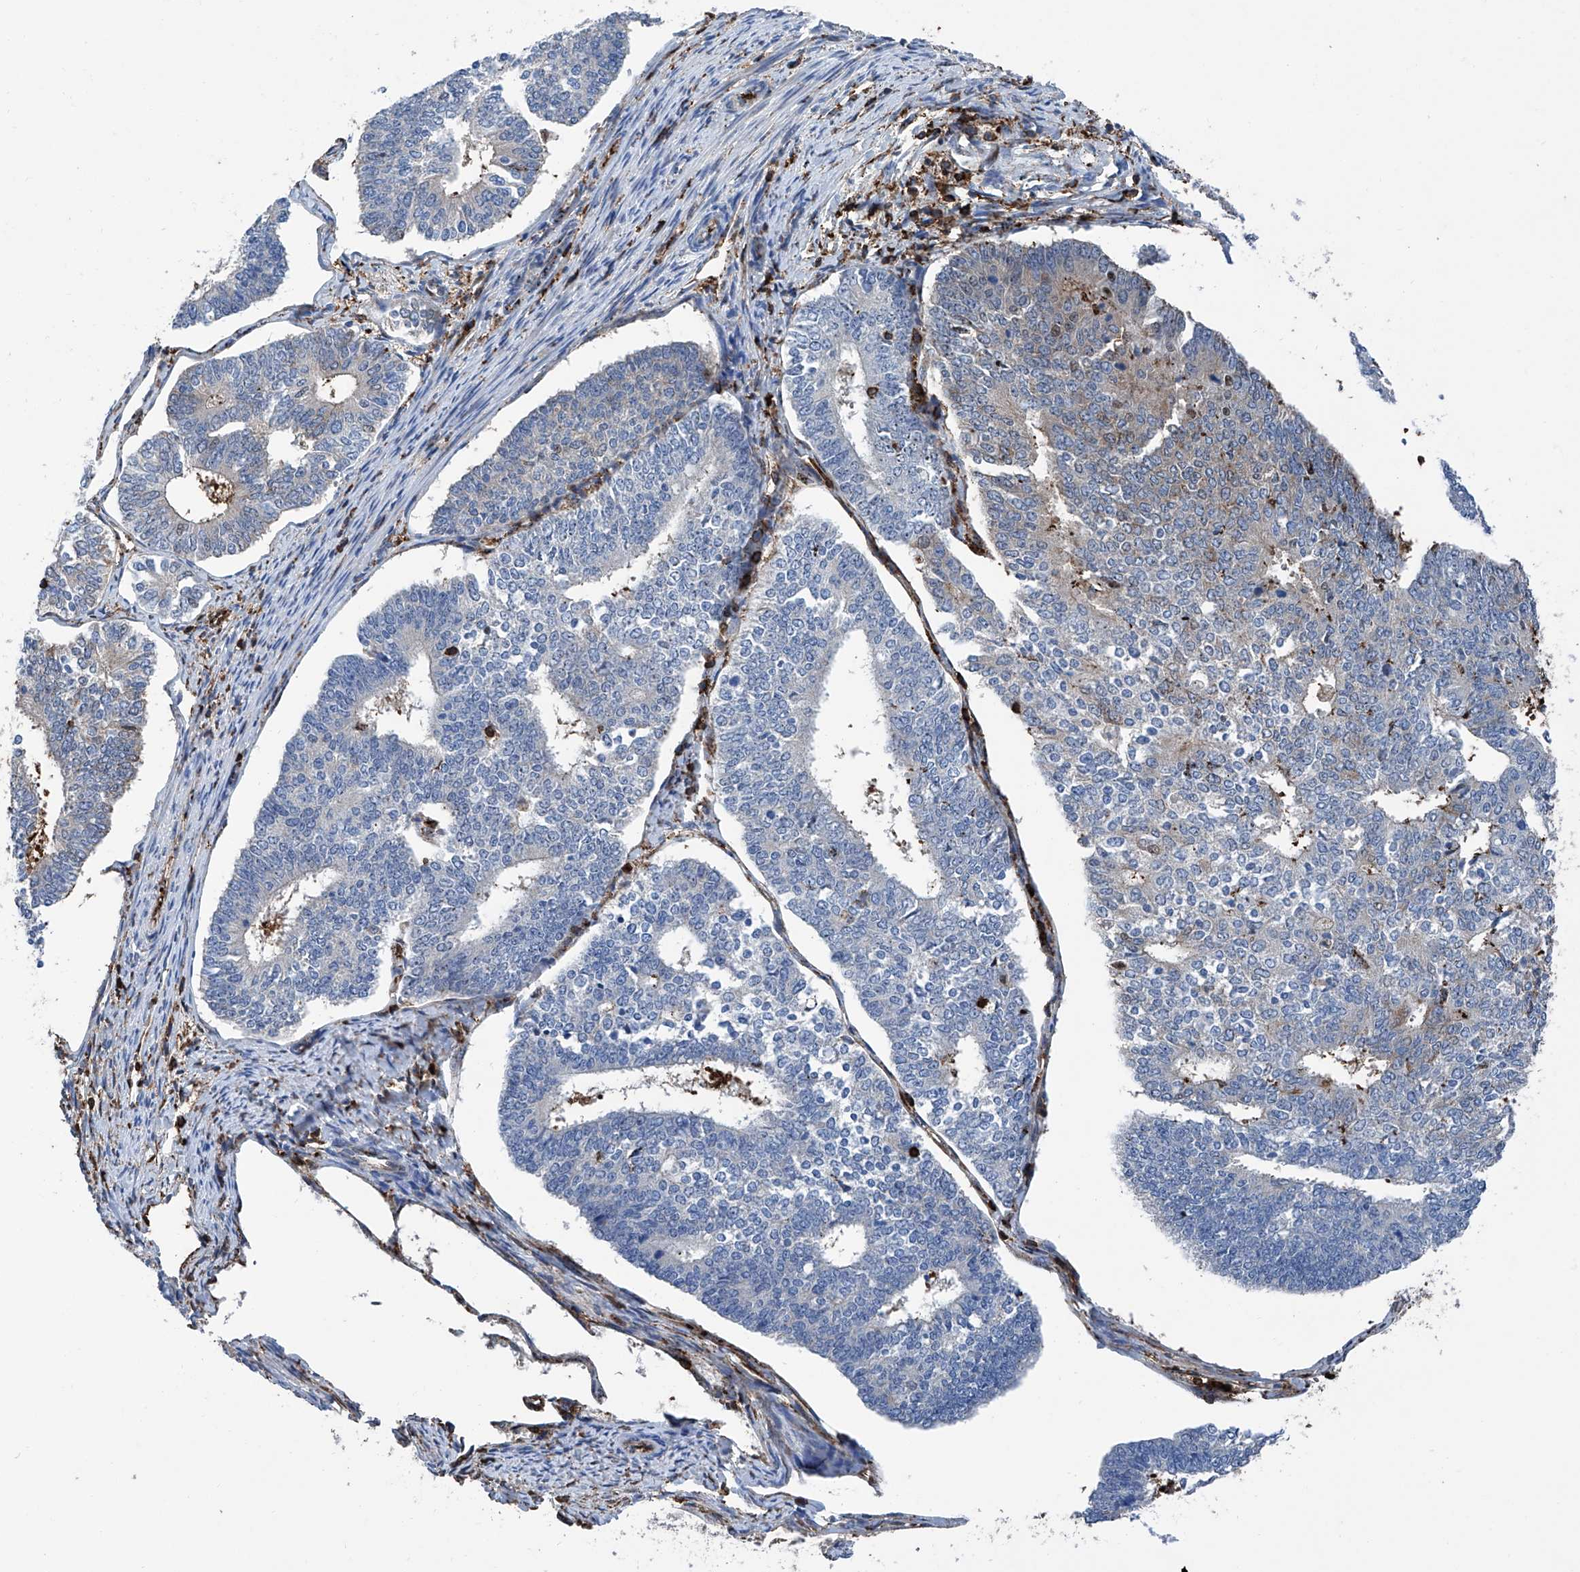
{"staining": {"intensity": "weak", "quantity": "<25%", "location": "cytoplasmic/membranous"}, "tissue": "endometrial cancer", "cell_type": "Tumor cells", "image_type": "cancer", "snomed": [{"axis": "morphology", "description": "Adenocarcinoma, NOS"}, {"axis": "topography", "description": "Endometrium"}], "caption": "Immunohistochemical staining of adenocarcinoma (endometrial) displays no significant positivity in tumor cells.", "gene": "ZNF484", "patient": {"sex": "female", "age": 70}}